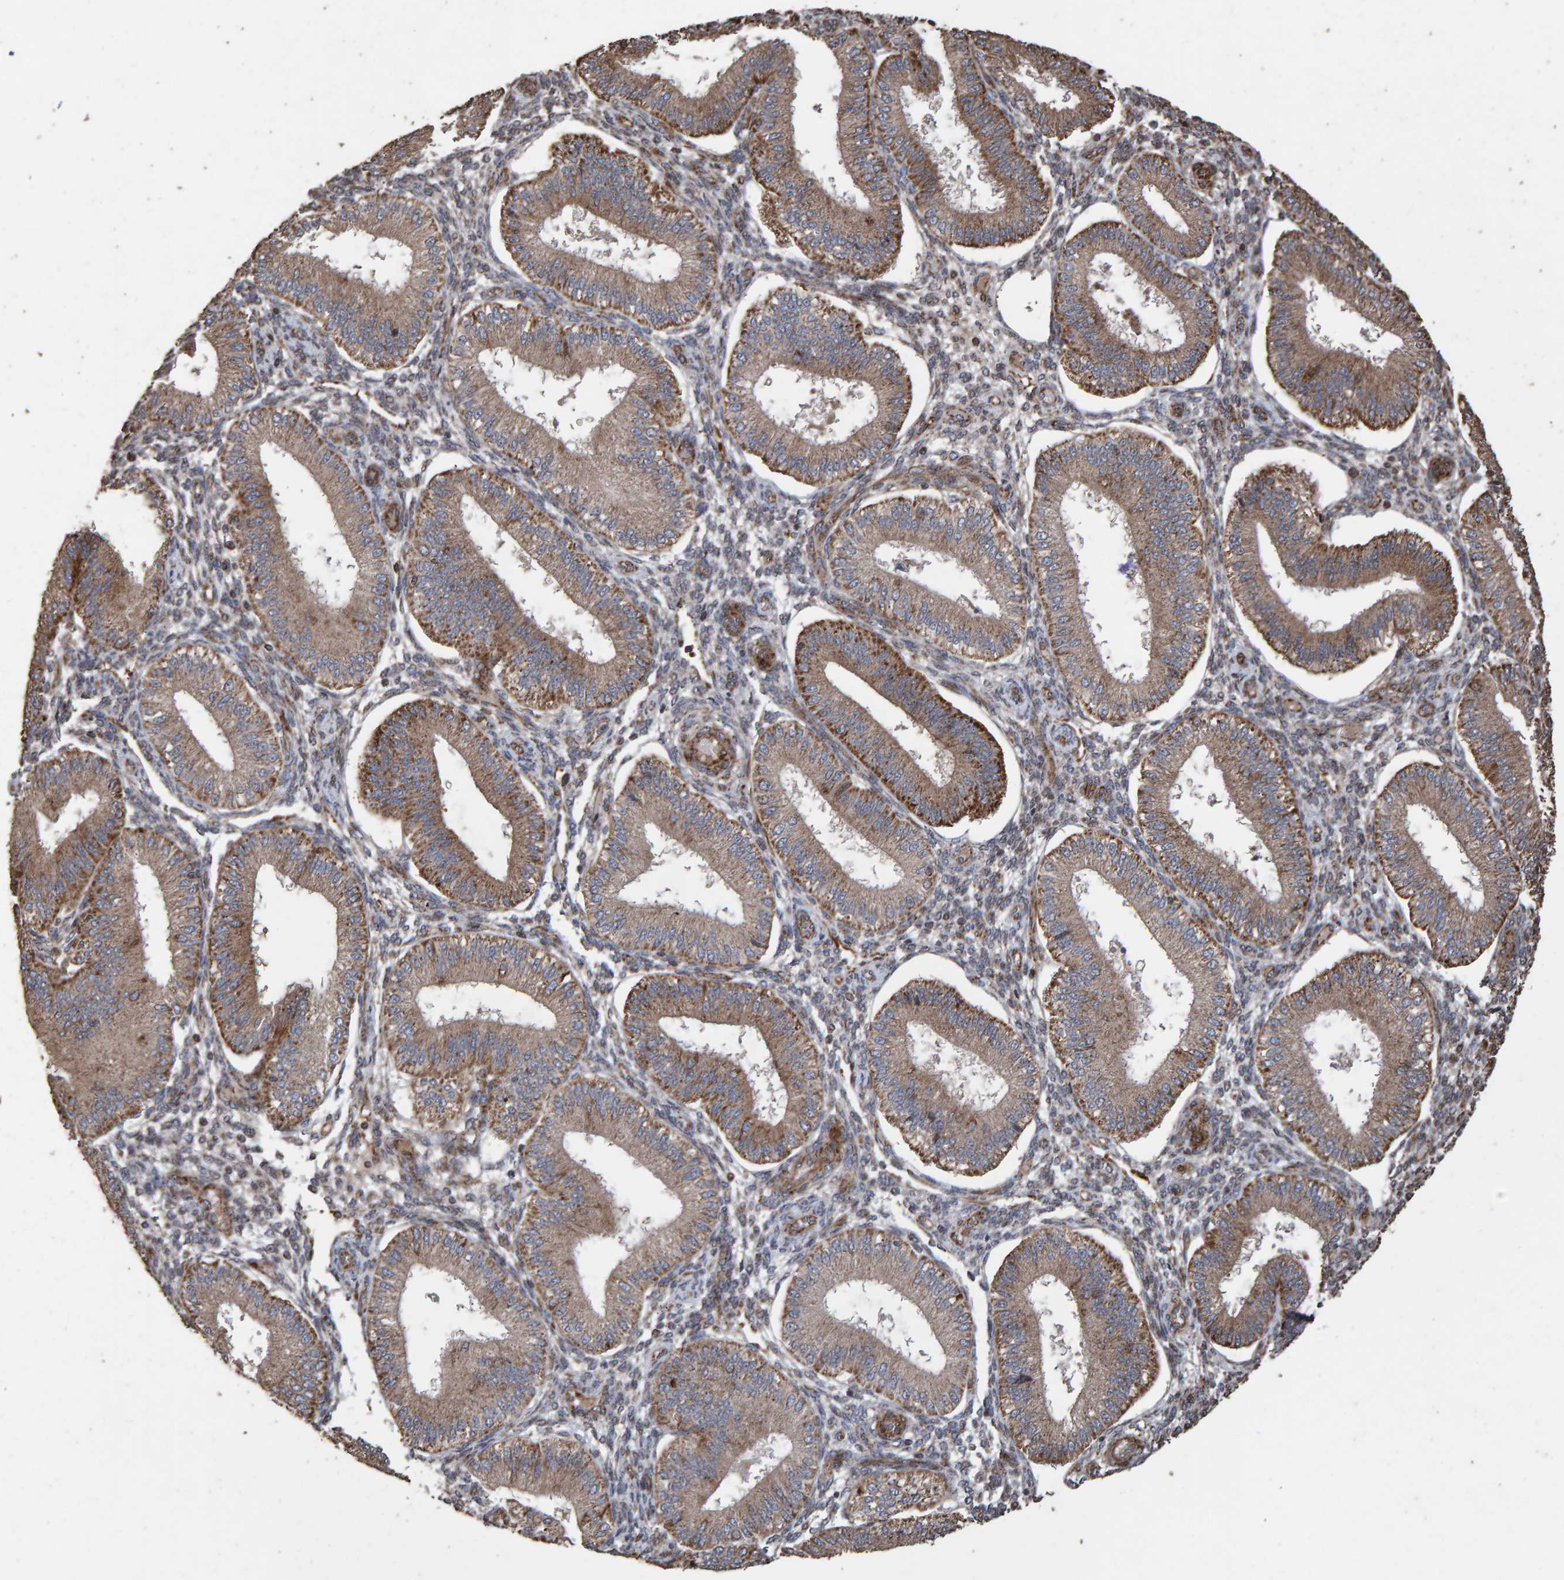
{"staining": {"intensity": "weak", "quantity": "<25%", "location": "cytoplasmic/membranous"}, "tissue": "endometrium", "cell_type": "Cells in endometrial stroma", "image_type": "normal", "snomed": [{"axis": "morphology", "description": "Normal tissue, NOS"}, {"axis": "topography", "description": "Endometrium"}], "caption": "Immunohistochemistry (IHC) of unremarkable human endometrium displays no positivity in cells in endometrial stroma.", "gene": "OSBP2", "patient": {"sex": "female", "age": 39}}